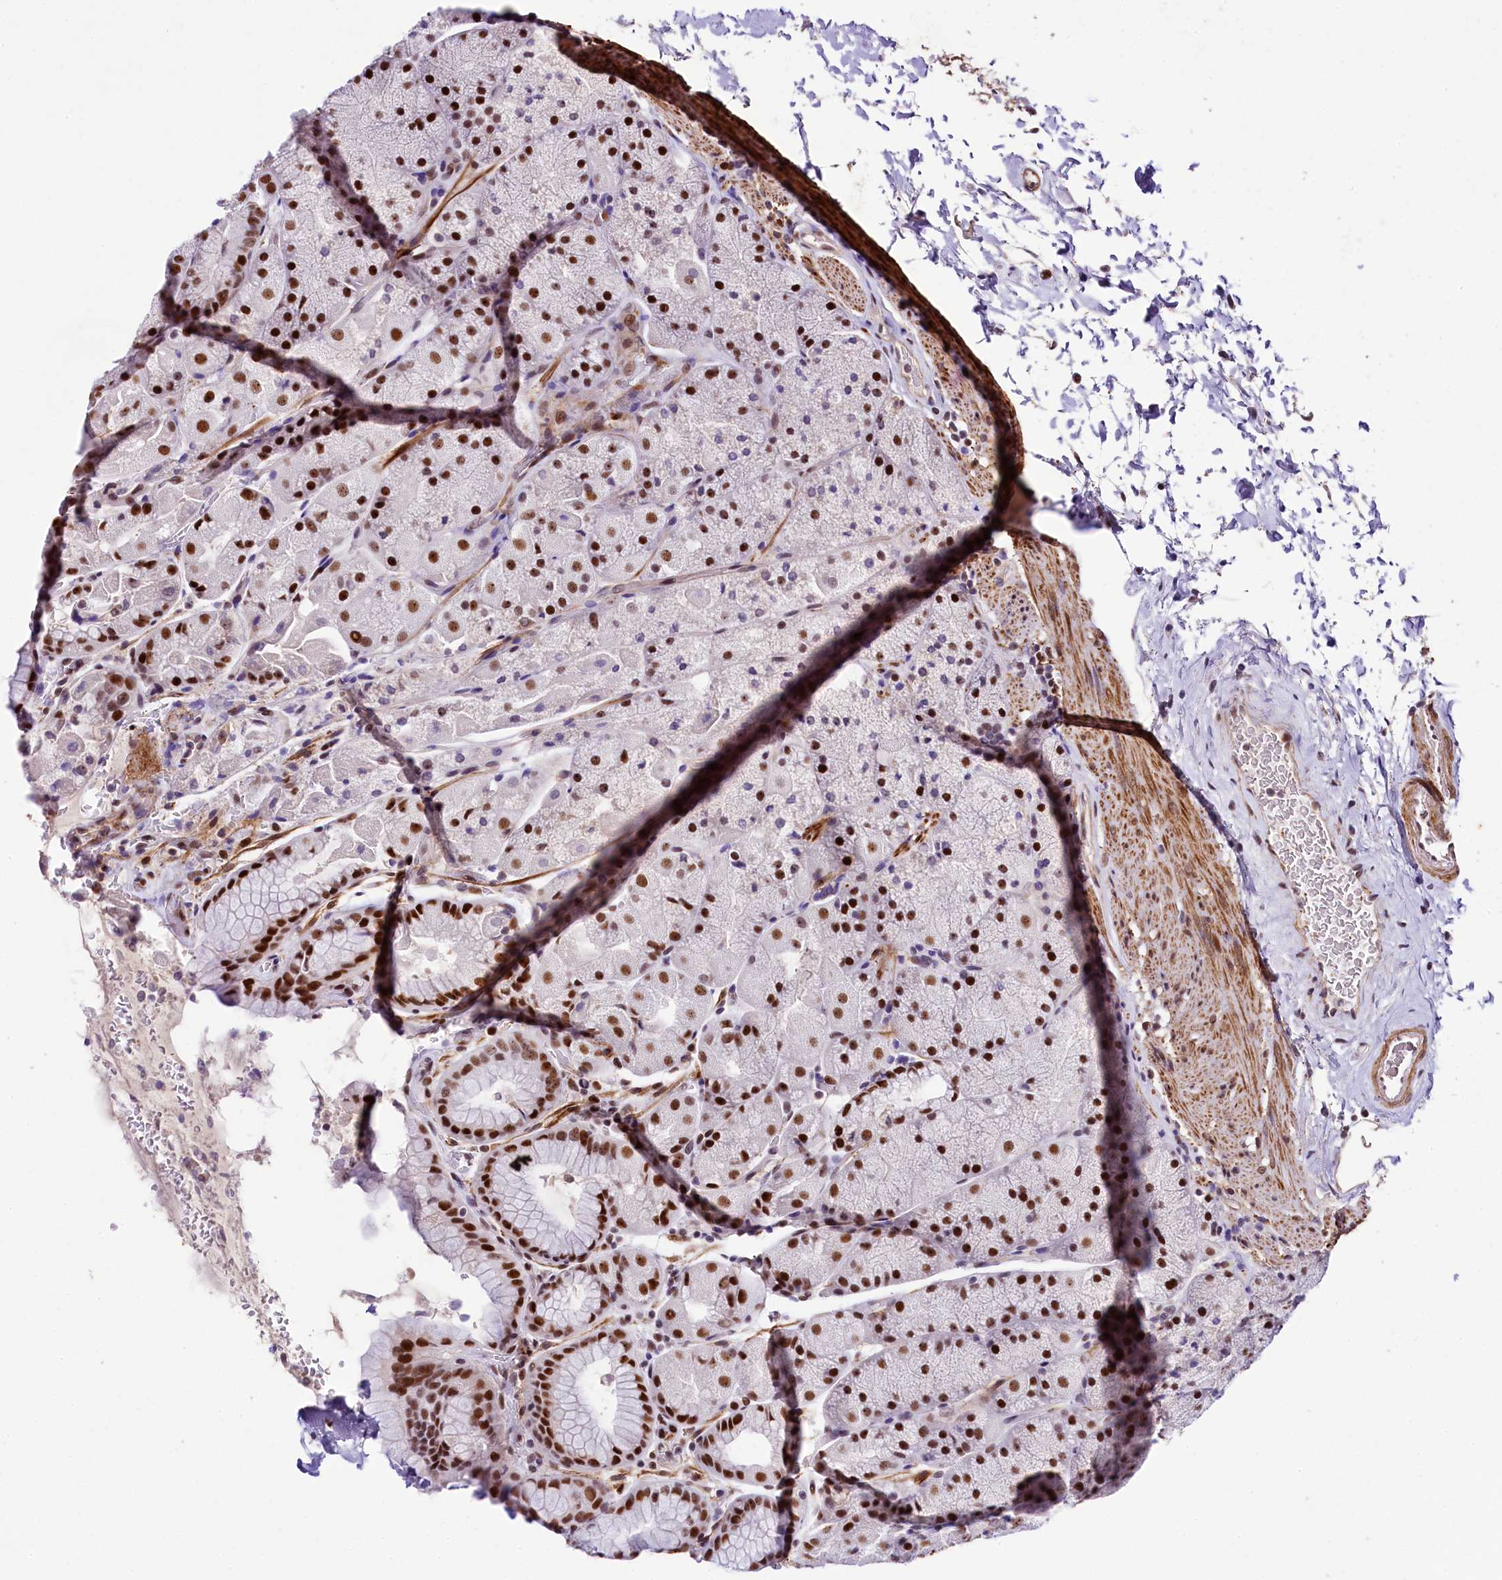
{"staining": {"intensity": "strong", "quantity": "25%-75%", "location": "nuclear"}, "tissue": "stomach", "cell_type": "Glandular cells", "image_type": "normal", "snomed": [{"axis": "morphology", "description": "Normal tissue, NOS"}, {"axis": "topography", "description": "Stomach, upper"}, {"axis": "topography", "description": "Stomach, lower"}], "caption": "The immunohistochemical stain shows strong nuclear staining in glandular cells of normal stomach. (IHC, brightfield microscopy, high magnification).", "gene": "SAMD10", "patient": {"sex": "male", "age": 67}}